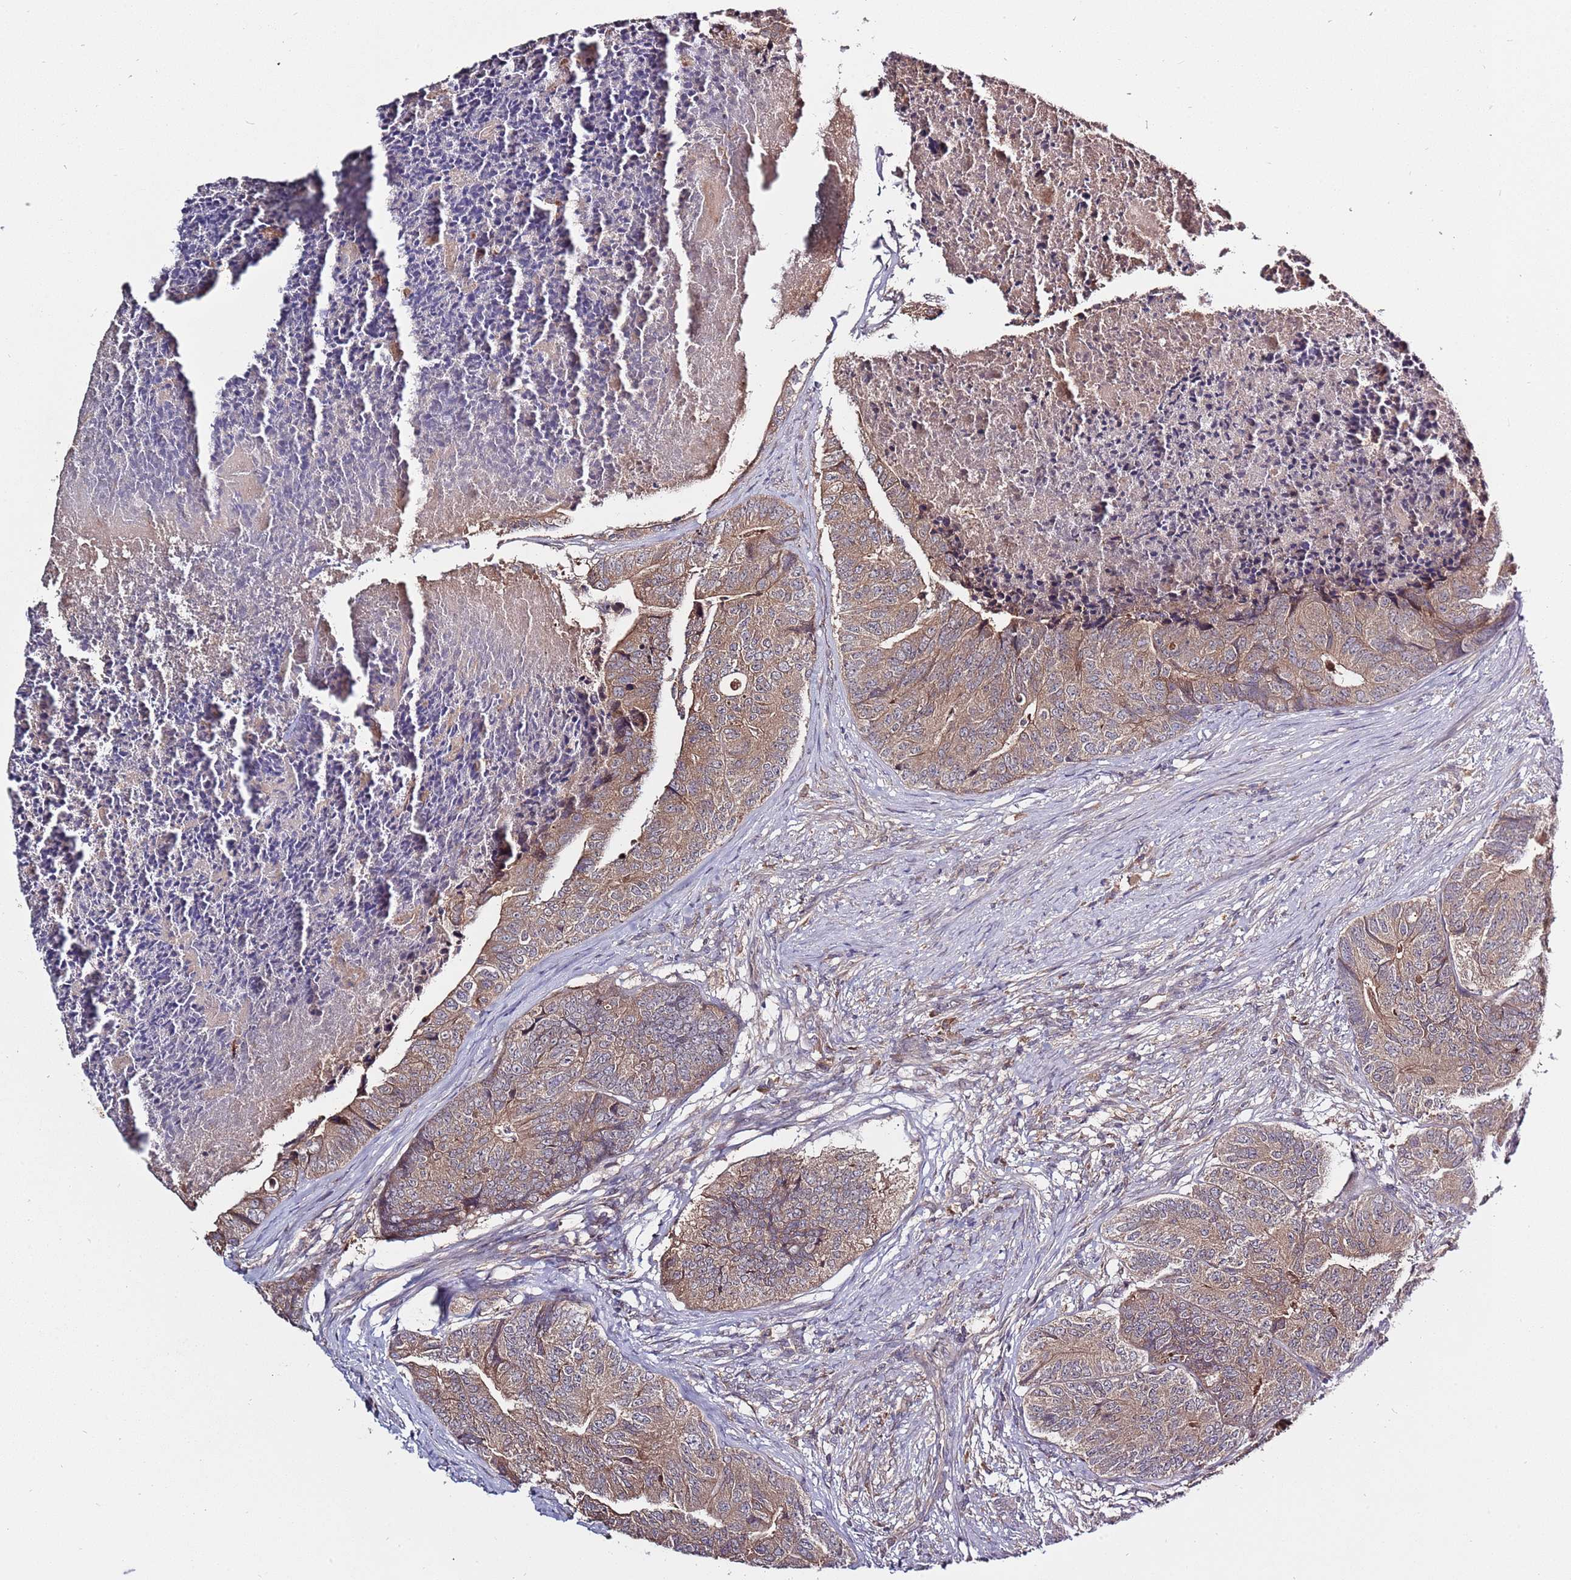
{"staining": {"intensity": "moderate", "quantity": ">75%", "location": "cytoplasmic/membranous"}, "tissue": "colorectal cancer", "cell_type": "Tumor cells", "image_type": "cancer", "snomed": [{"axis": "morphology", "description": "Adenocarcinoma, NOS"}, {"axis": "topography", "description": "Colon"}], "caption": "A high-resolution histopathology image shows IHC staining of colorectal adenocarcinoma, which demonstrates moderate cytoplasmic/membranous expression in about >75% of tumor cells.", "gene": "USP32", "patient": {"sex": "female", "age": 67}}